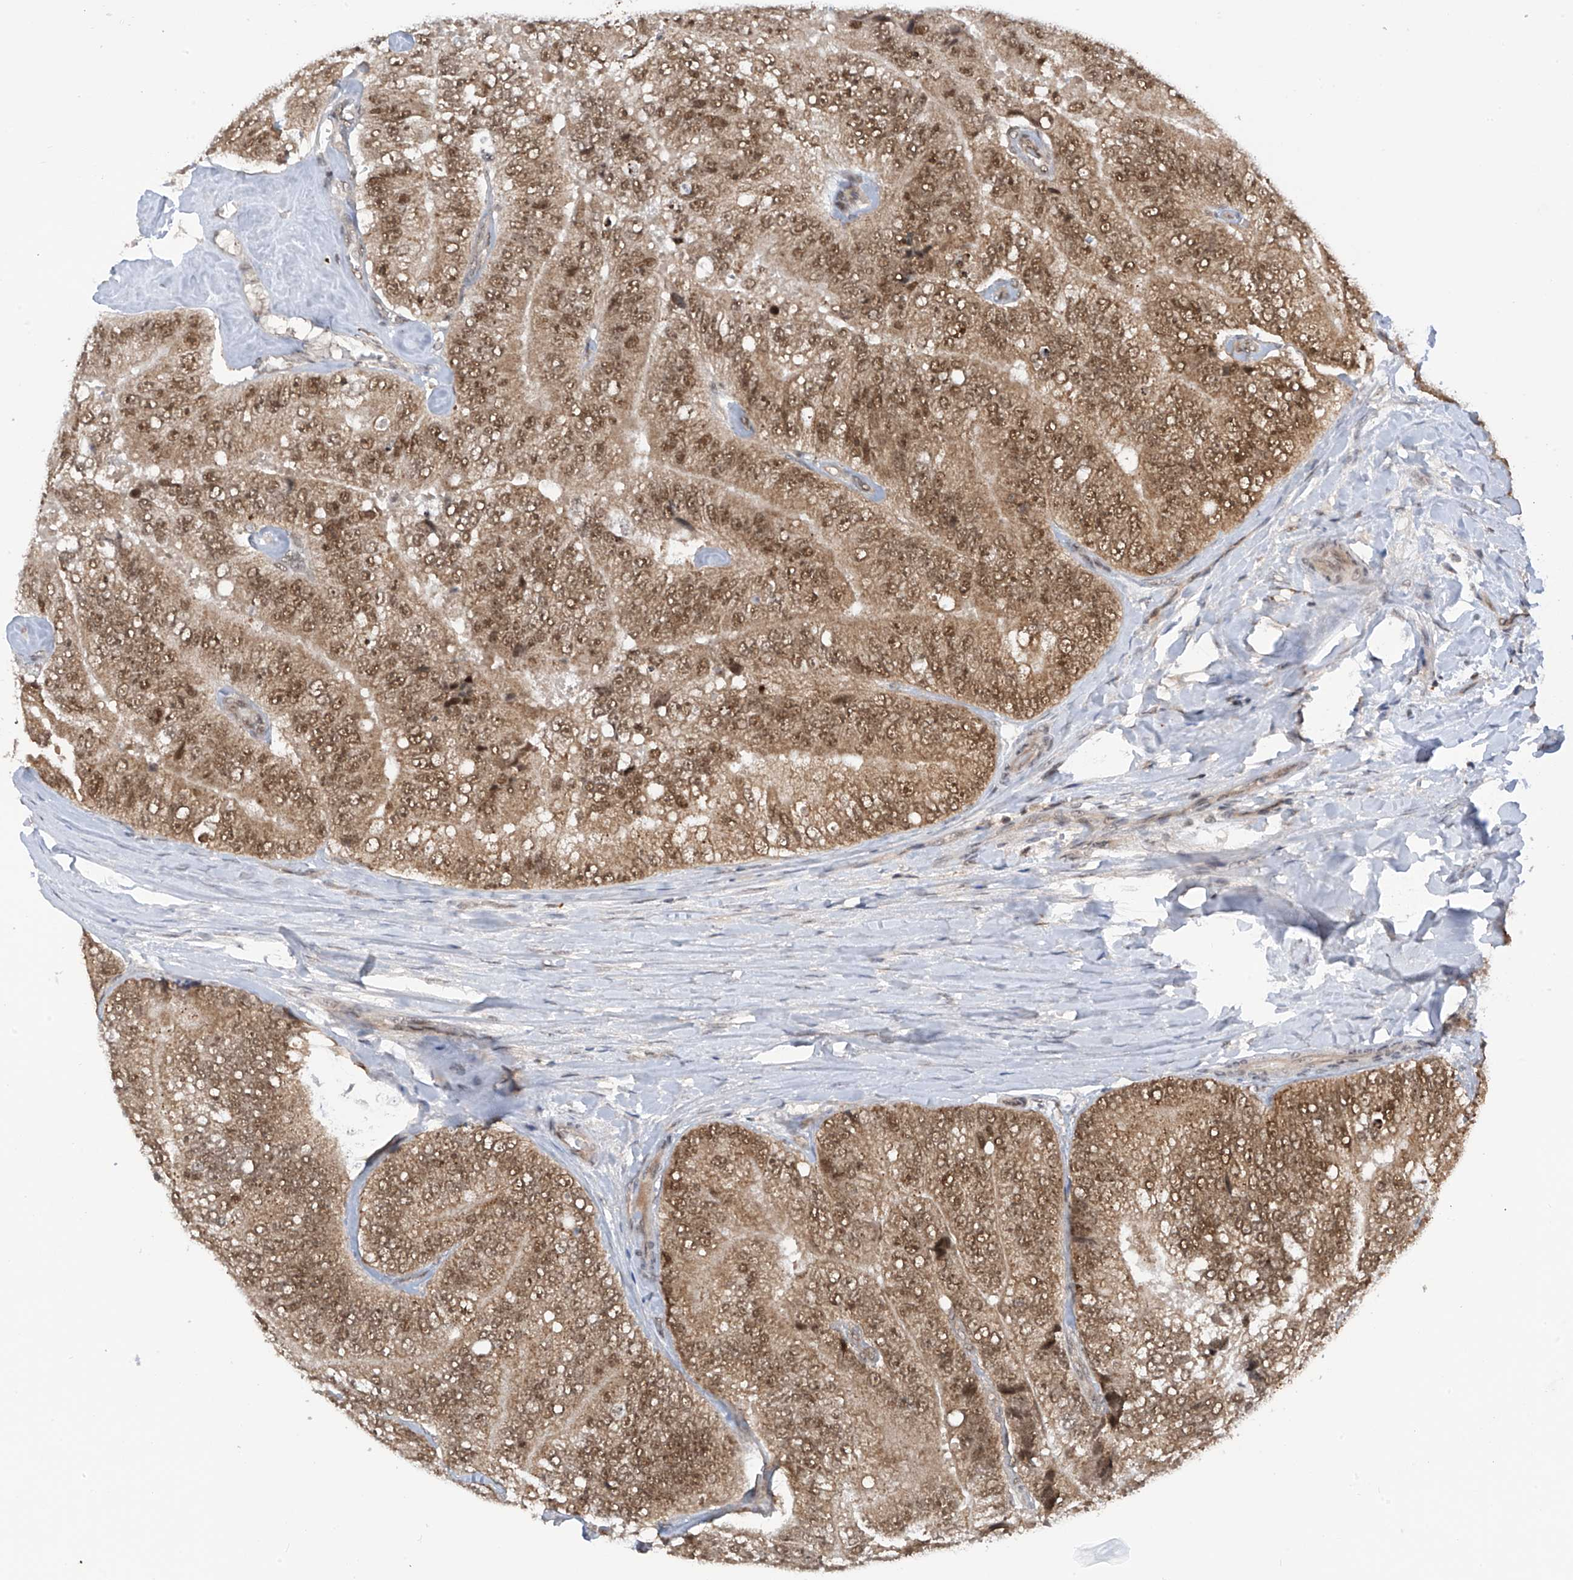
{"staining": {"intensity": "moderate", "quantity": ">75%", "location": "cytoplasmic/membranous,nuclear"}, "tissue": "prostate cancer", "cell_type": "Tumor cells", "image_type": "cancer", "snomed": [{"axis": "morphology", "description": "Adenocarcinoma, High grade"}, {"axis": "topography", "description": "Prostate"}], "caption": "About >75% of tumor cells in human prostate cancer demonstrate moderate cytoplasmic/membranous and nuclear protein expression as visualized by brown immunohistochemical staining.", "gene": "RPAIN", "patient": {"sex": "male", "age": 70}}